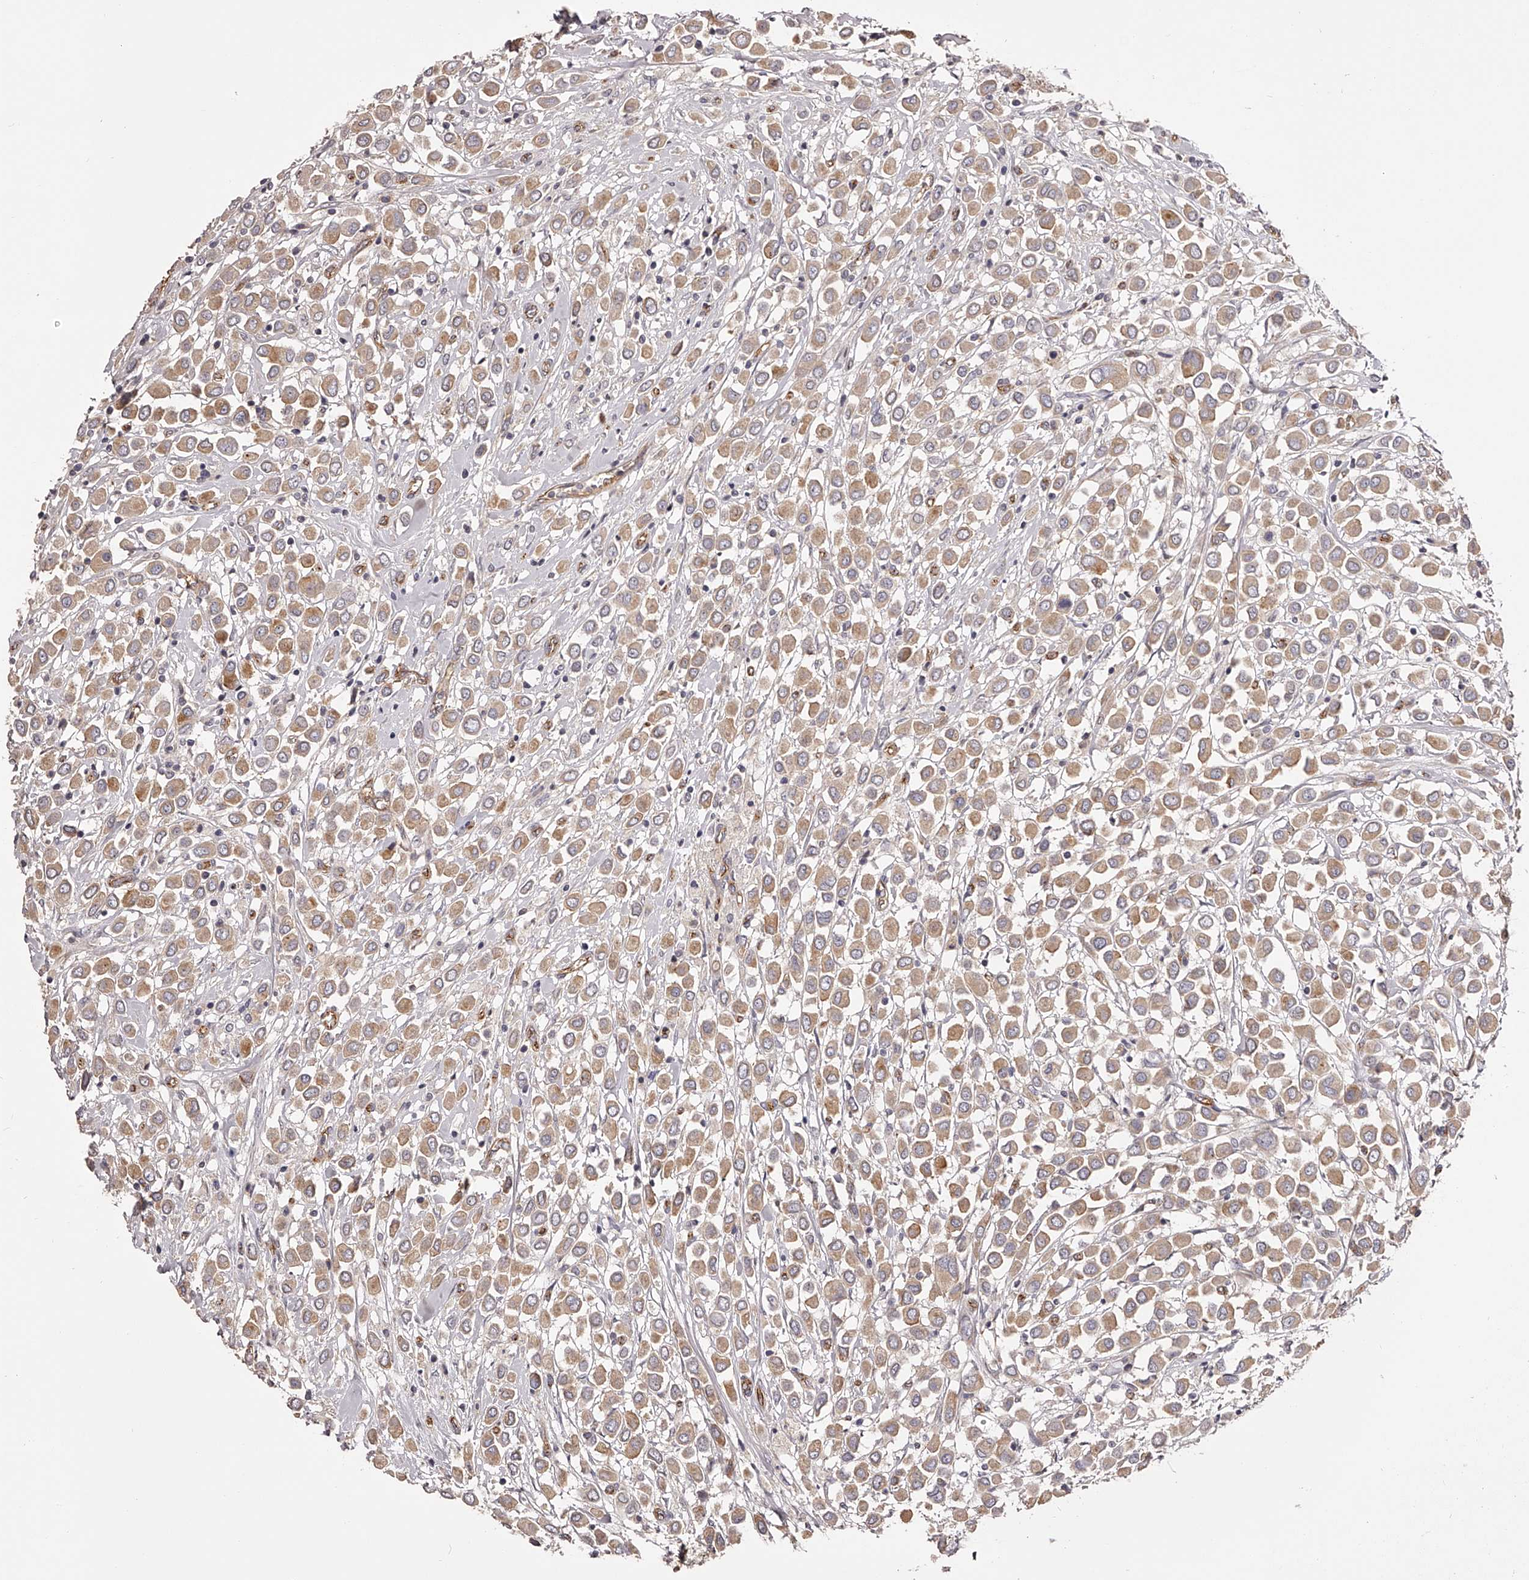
{"staining": {"intensity": "moderate", "quantity": ">75%", "location": "cytoplasmic/membranous"}, "tissue": "breast cancer", "cell_type": "Tumor cells", "image_type": "cancer", "snomed": [{"axis": "morphology", "description": "Duct carcinoma"}, {"axis": "topography", "description": "Breast"}], "caption": "Brown immunohistochemical staining in breast cancer (infiltrating ductal carcinoma) reveals moderate cytoplasmic/membranous staining in about >75% of tumor cells.", "gene": "LTV1", "patient": {"sex": "female", "age": 61}}